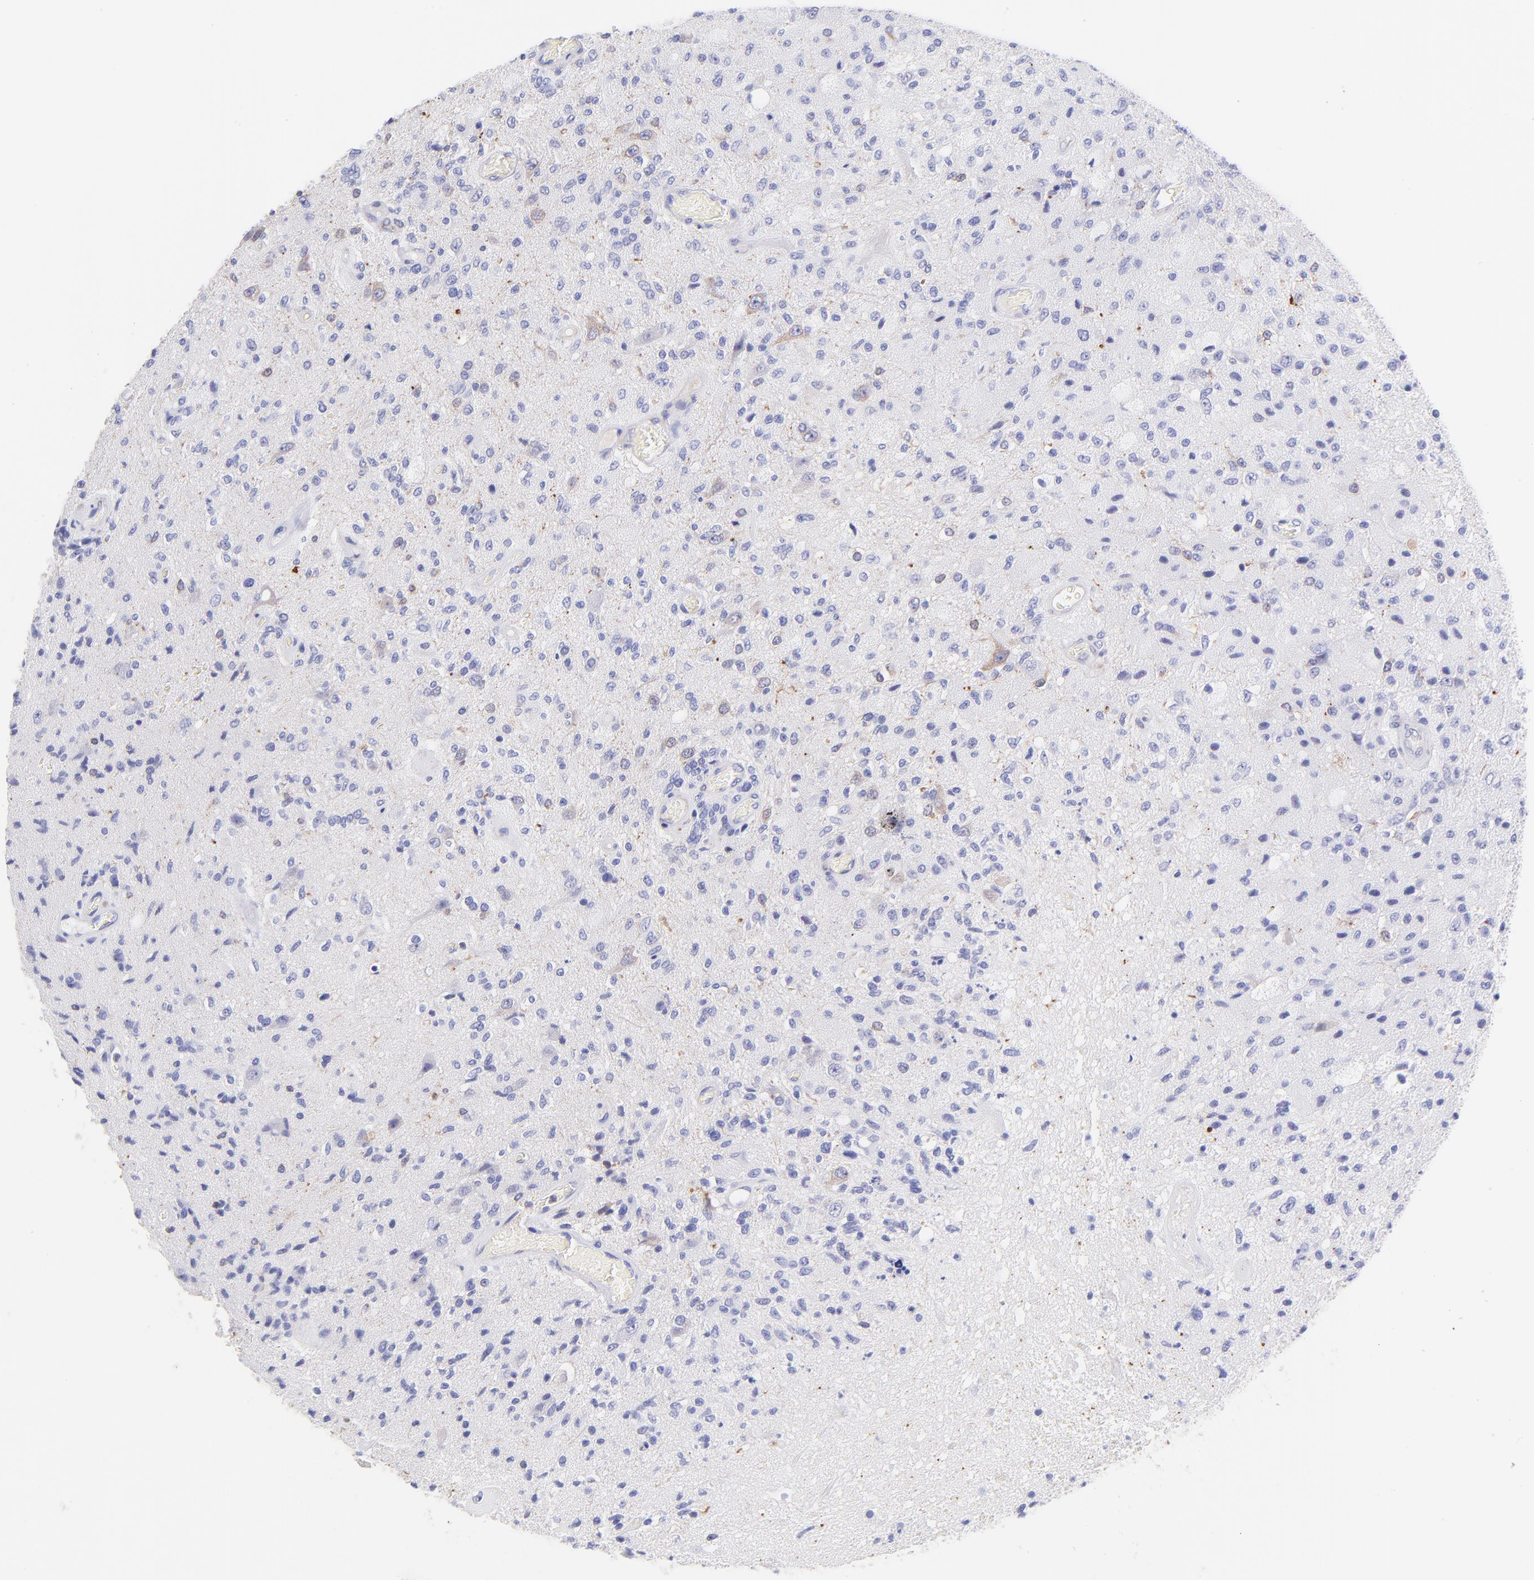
{"staining": {"intensity": "weak", "quantity": "<25%", "location": "cytoplasmic/membranous"}, "tissue": "glioma", "cell_type": "Tumor cells", "image_type": "cancer", "snomed": [{"axis": "morphology", "description": "Normal tissue, NOS"}, {"axis": "morphology", "description": "Glioma, malignant, High grade"}, {"axis": "topography", "description": "Cerebral cortex"}], "caption": "The histopathology image reveals no staining of tumor cells in malignant high-grade glioma. (Brightfield microscopy of DAB (3,3'-diaminobenzidine) immunohistochemistry at high magnification).", "gene": "IRAG2", "patient": {"sex": "male", "age": 77}}